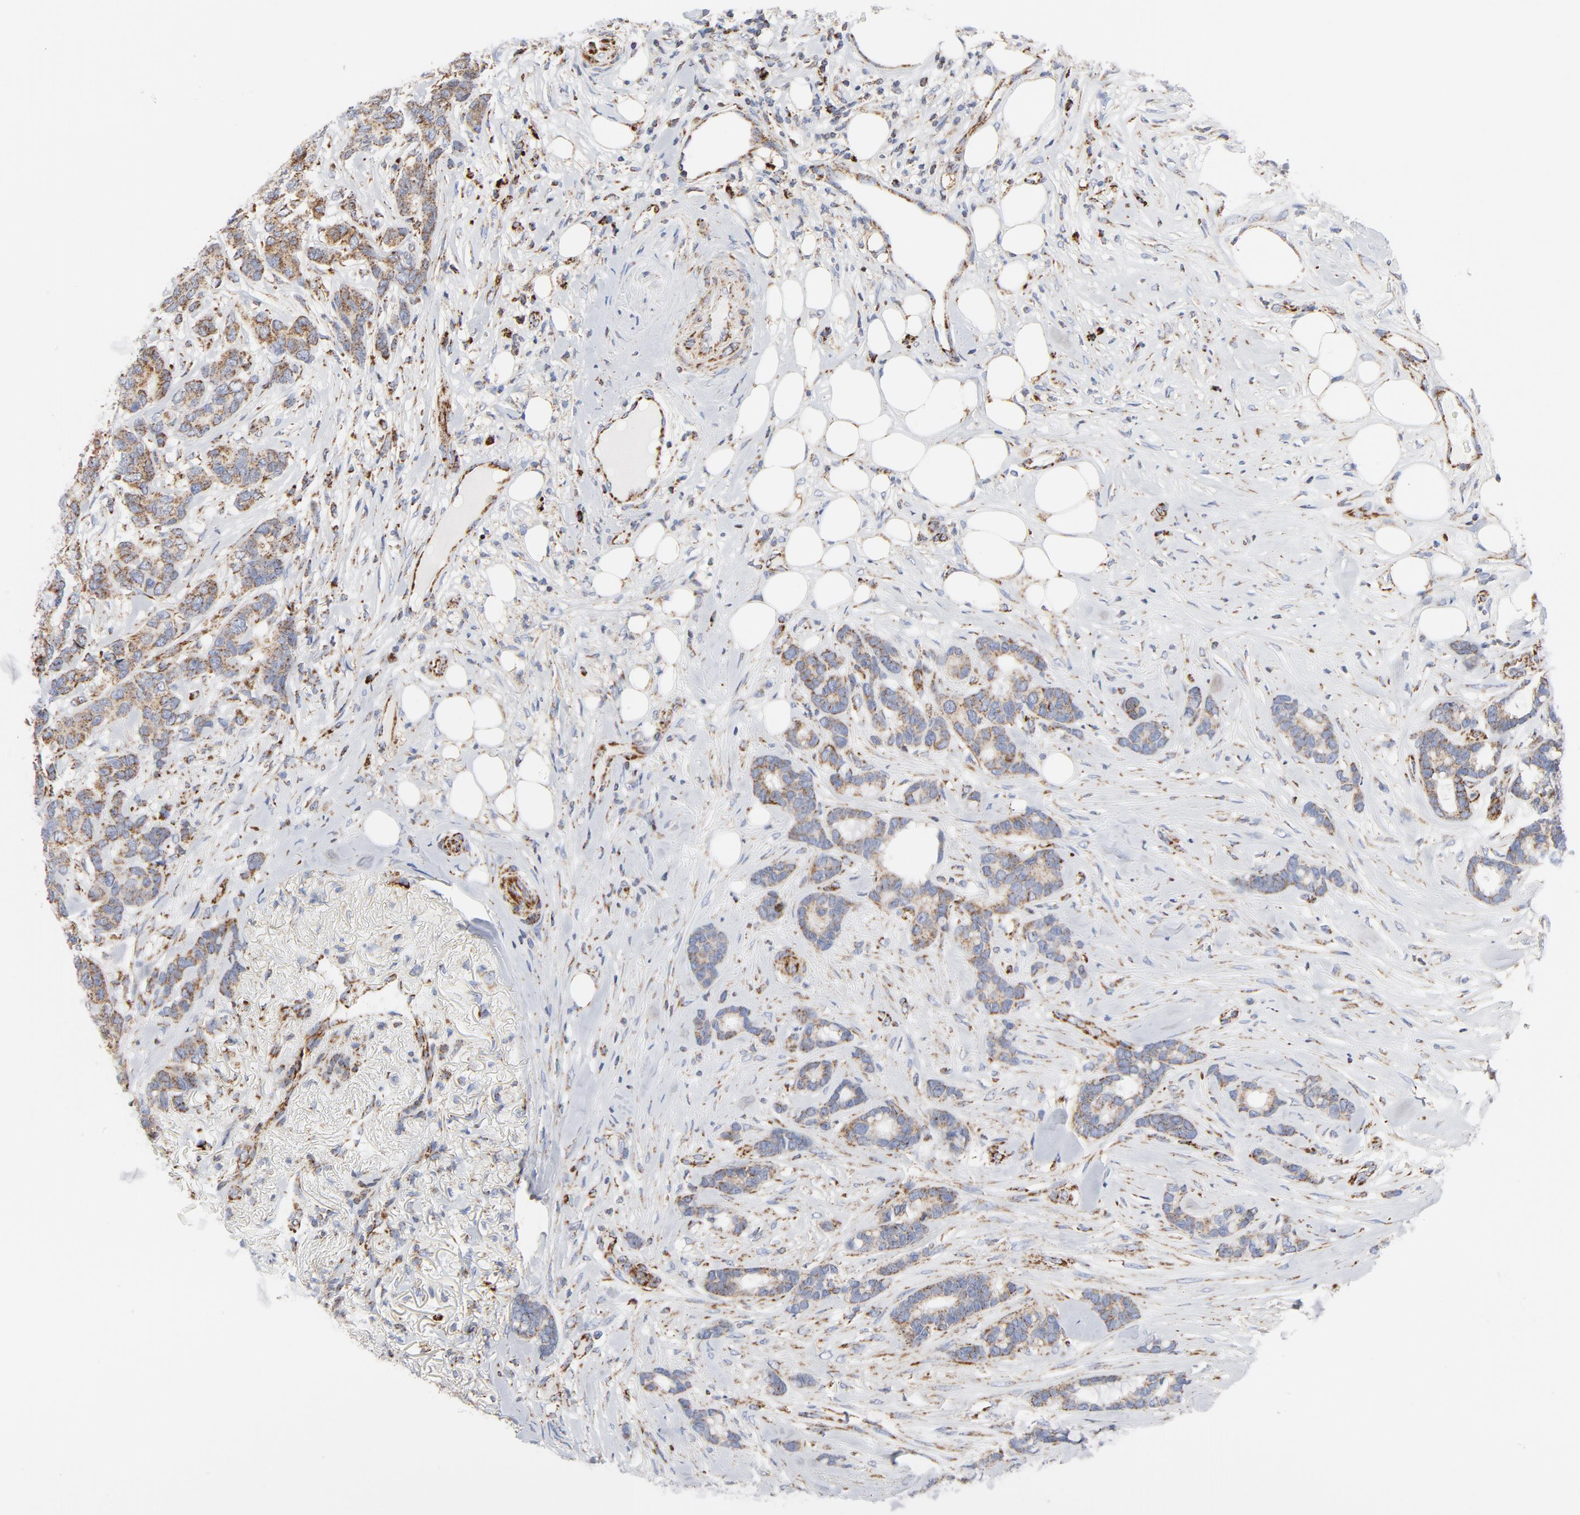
{"staining": {"intensity": "moderate", "quantity": ">75%", "location": "cytoplasmic/membranous"}, "tissue": "breast cancer", "cell_type": "Tumor cells", "image_type": "cancer", "snomed": [{"axis": "morphology", "description": "Duct carcinoma"}, {"axis": "topography", "description": "Breast"}], "caption": "A histopathology image showing moderate cytoplasmic/membranous staining in approximately >75% of tumor cells in intraductal carcinoma (breast), as visualized by brown immunohistochemical staining.", "gene": "CYCS", "patient": {"sex": "female", "age": 87}}